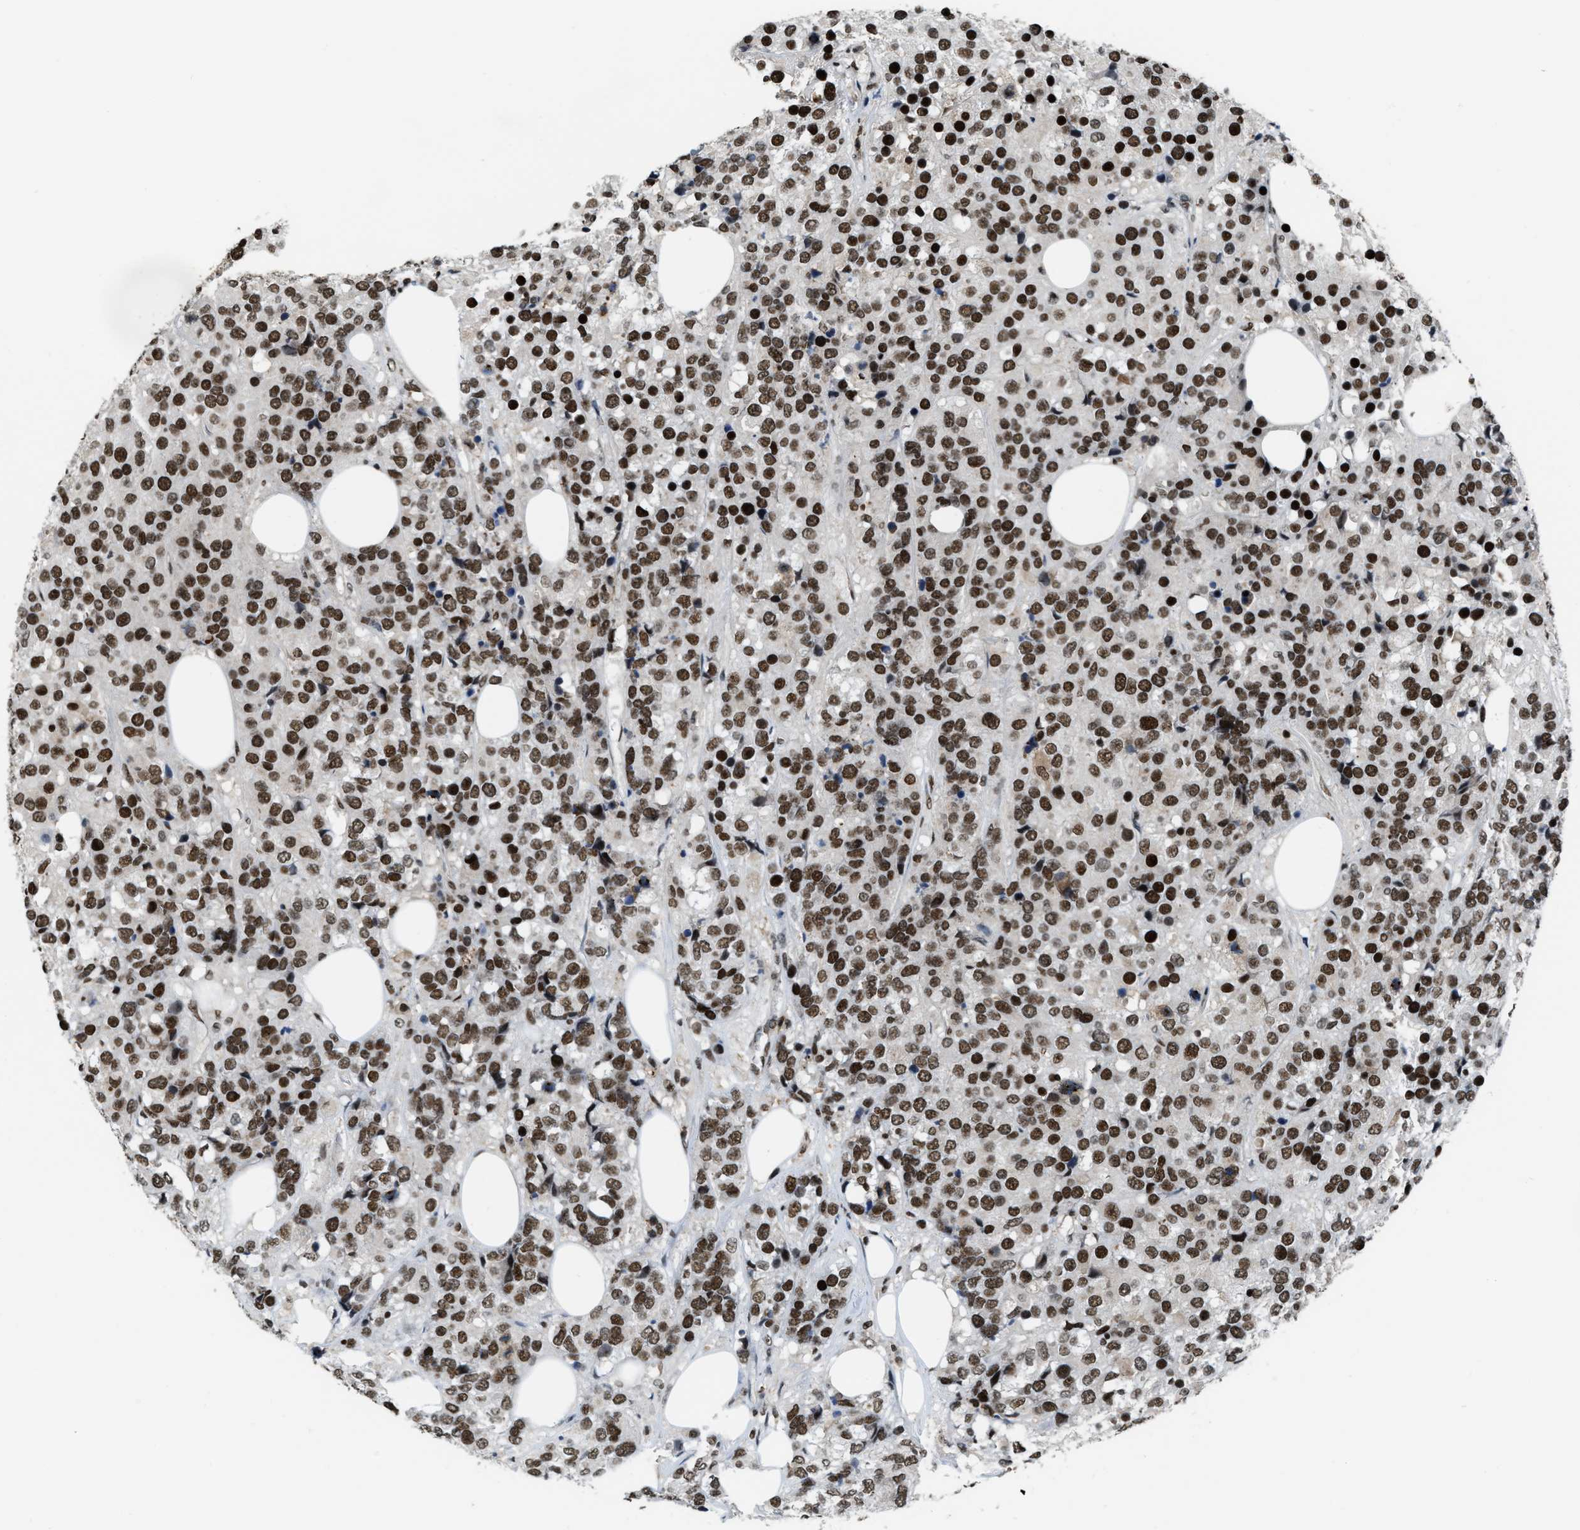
{"staining": {"intensity": "strong", "quantity": ">75%", "location": "nuclear"}, "tissue": "breast cancer", "cell_type": "Tumor cells", "image_type": "cancer", "snomed": [{"axis": "morphology", "description": "Lobular carcinoma"}, {"axis": "topography", "description": "Breast"}], "caption": "Protein expression analysis of human breast lobular carcinoma reveals strong nuclear positivity in about >75% of tumor cells. (Stains: DAB in brown, nuclei in blue, Microscopy: brightfield microscopy at high magnification).", "gene": "NUMA1", "patient": {"sex": "female", "age": 59}}